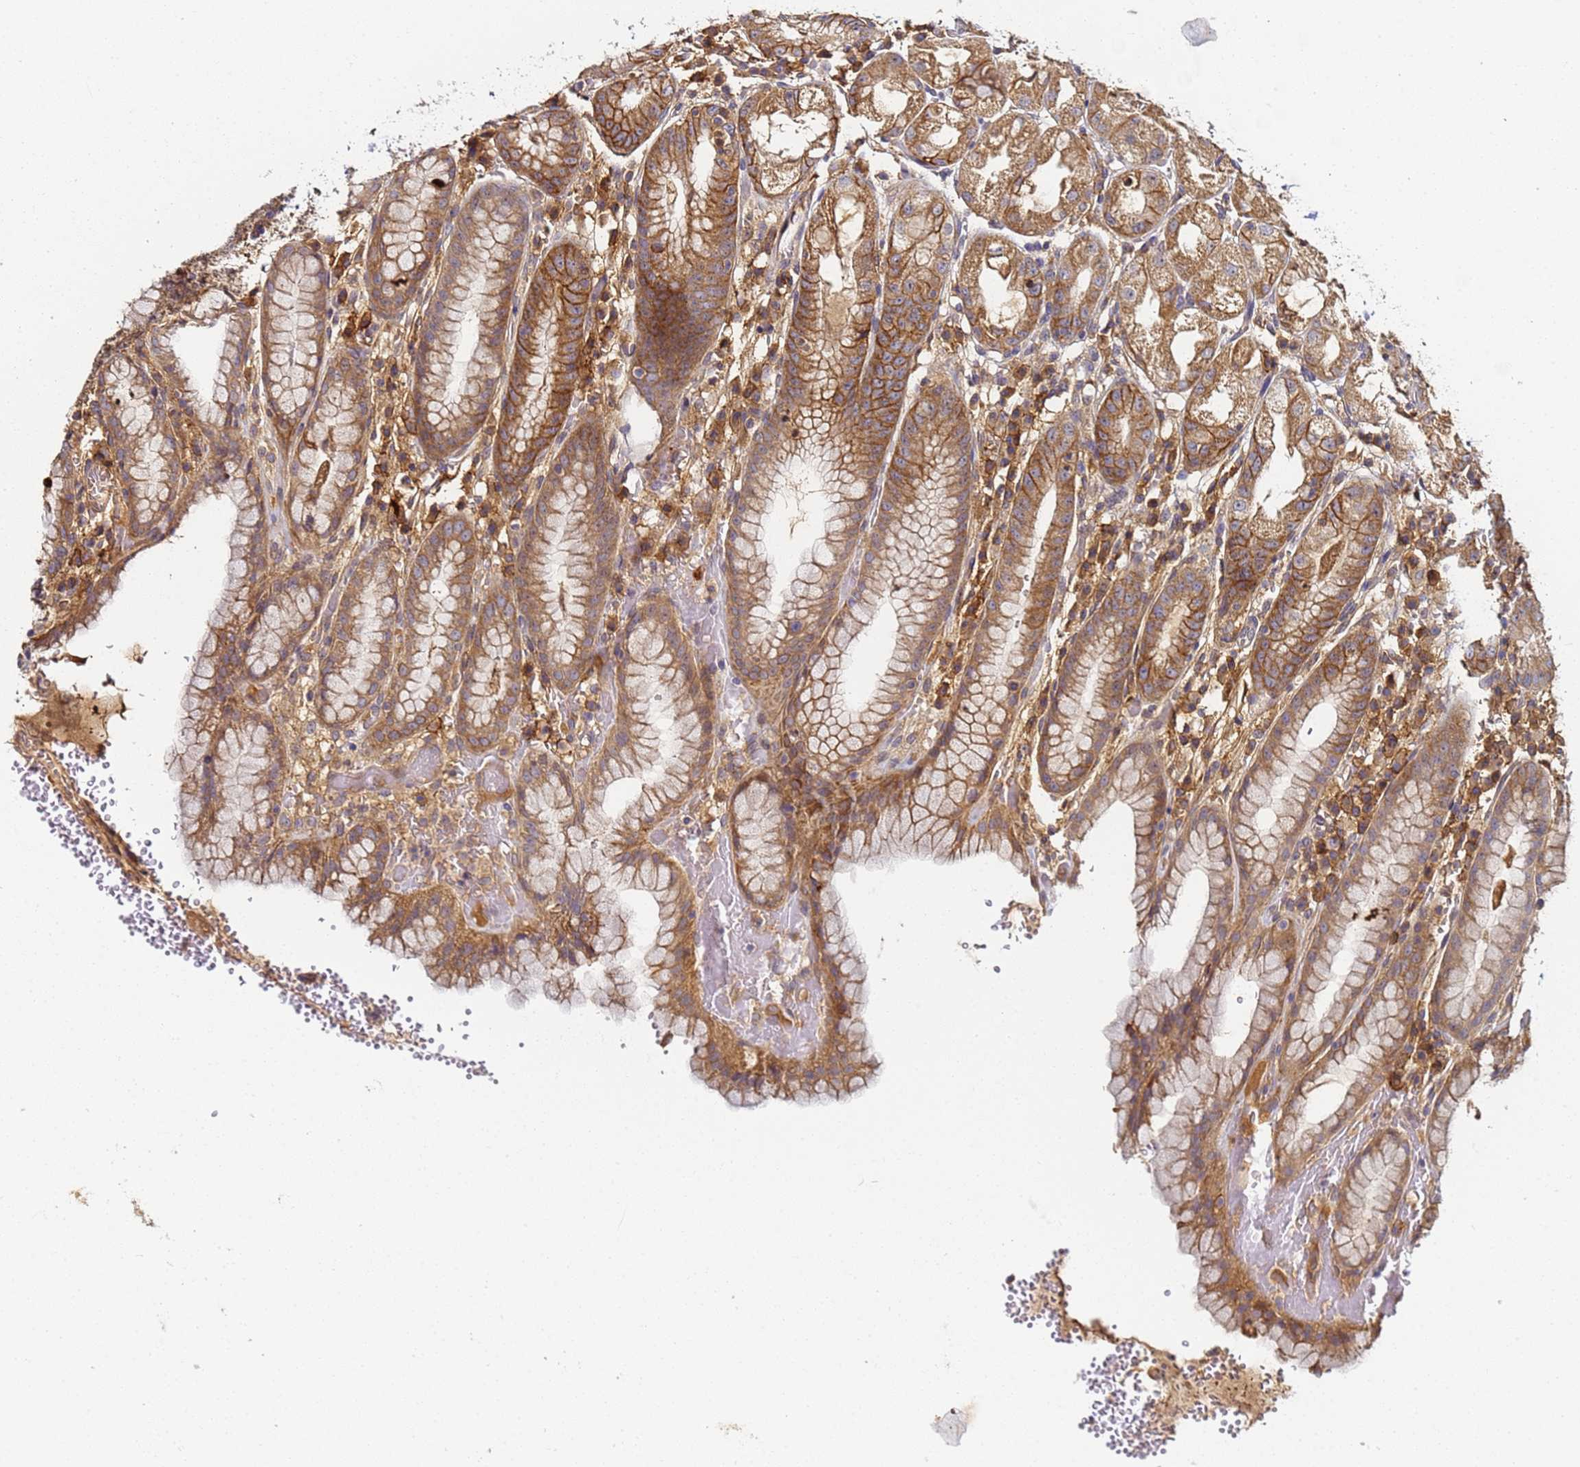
{"staining": {"intensity": "moderate", "quantity": ">75%", "location": "cytoplasmic/membranous"}, "tissue": "stomach", "cell_type": "Glandular cells", "image_type": "normal", "snomed": [{"axis": "morphology", "description": "Normal tissue, NOS"}, {"axis": "topography", "description": "Stomach, upper"}], "caption": "The immunohistochemical stain shows moderate cytoplasmic/membranous staining in glandular cells of unremarkable stomach.", "gene": "LRRC69", "patient": {"sex": "male", "age": 52}}